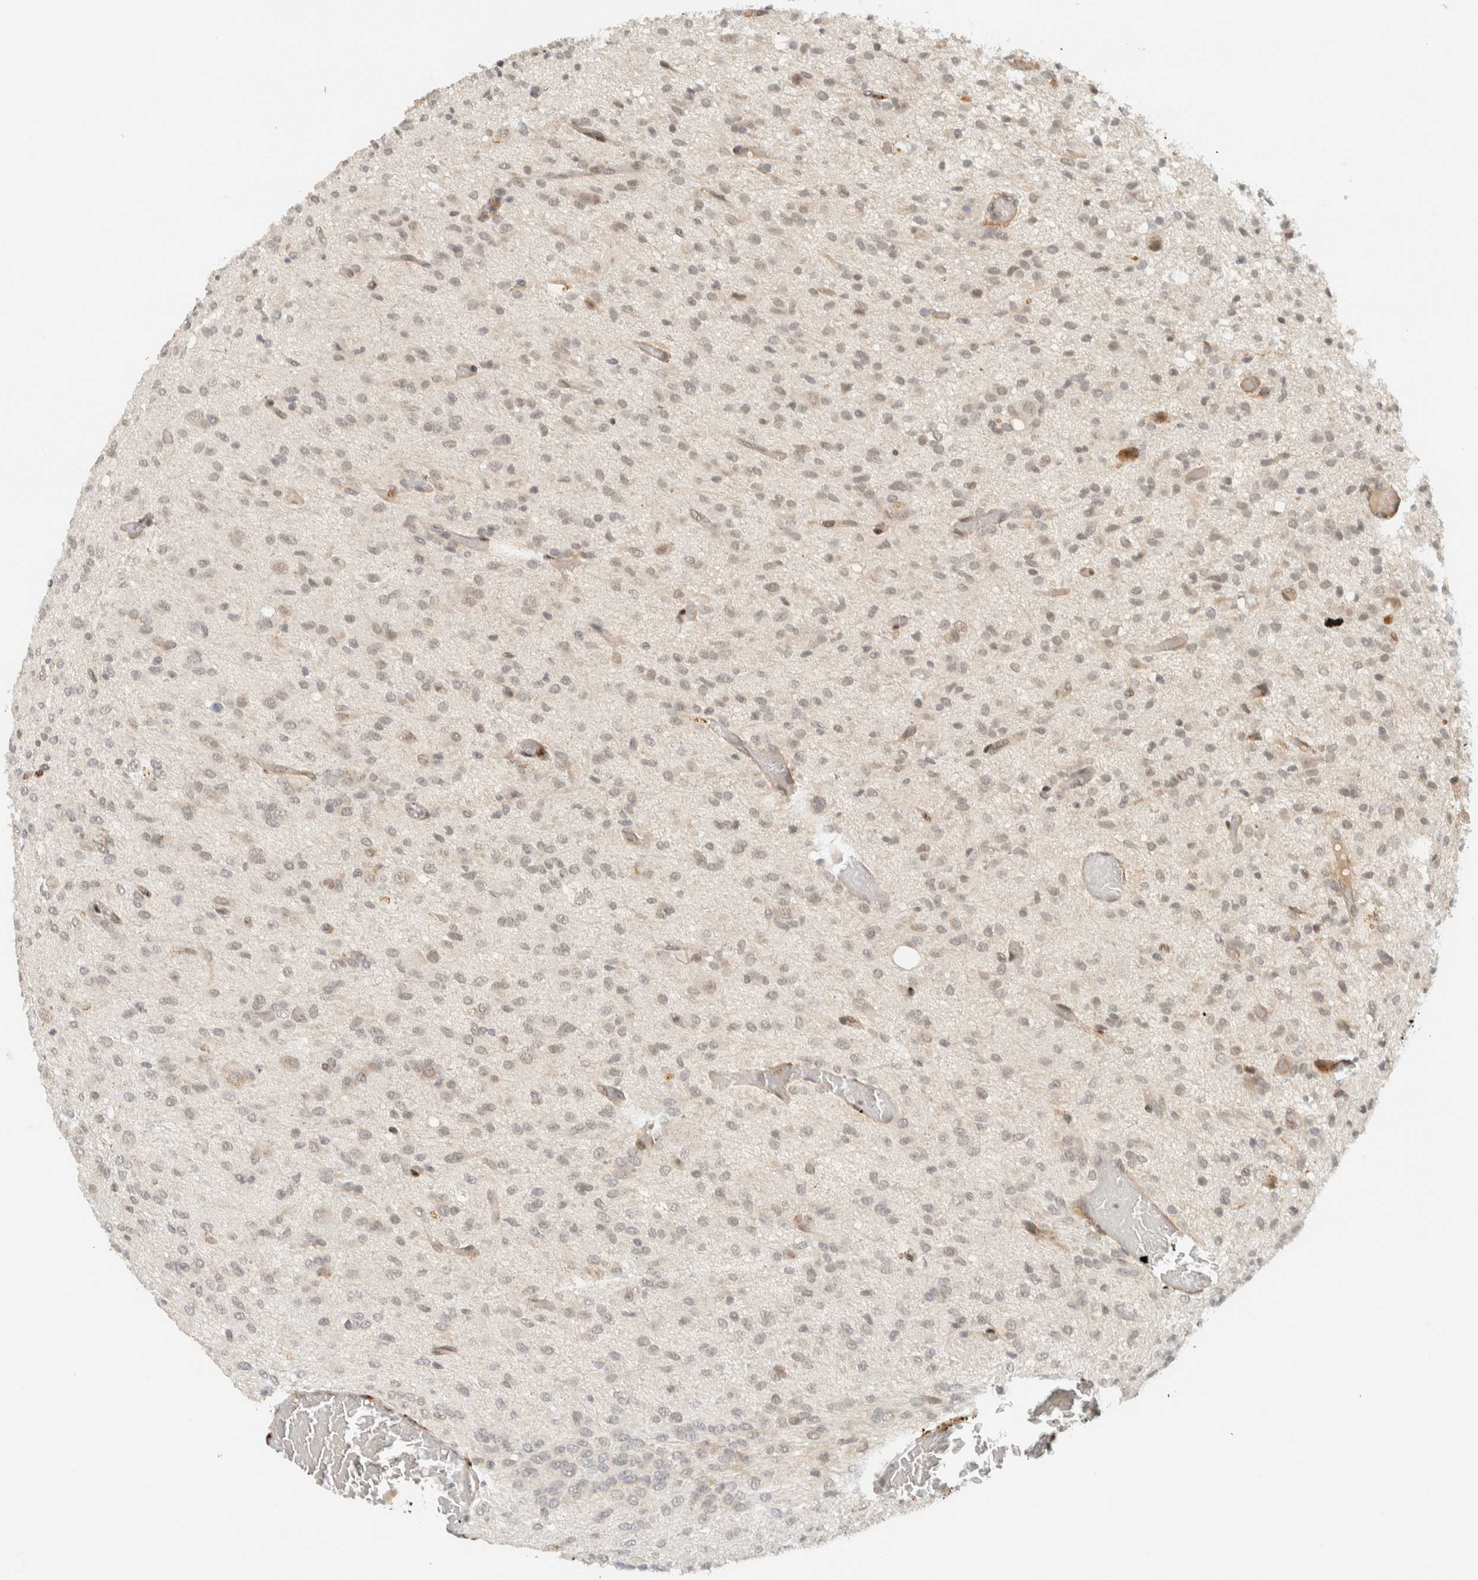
{"staining": {"intensity": "weak", "quantity": "<25%", "location": "cytoplasmic/membranous,nuclear"}, "tissue": "glioma", "cell_type": "Tumor cells", "image_type": "cancer", "snomed": [{"axis": "morphology", "description": "Glioma, malignant, High grade"}, {"axis": "topography", "description": "Brain"}], "caption": "The histopathology image reveals no significant staining in tumor cells of malignant glioma (high-grade).", "gene": "ITPRID1", "patient": {"sex": "female", "age": 59}}